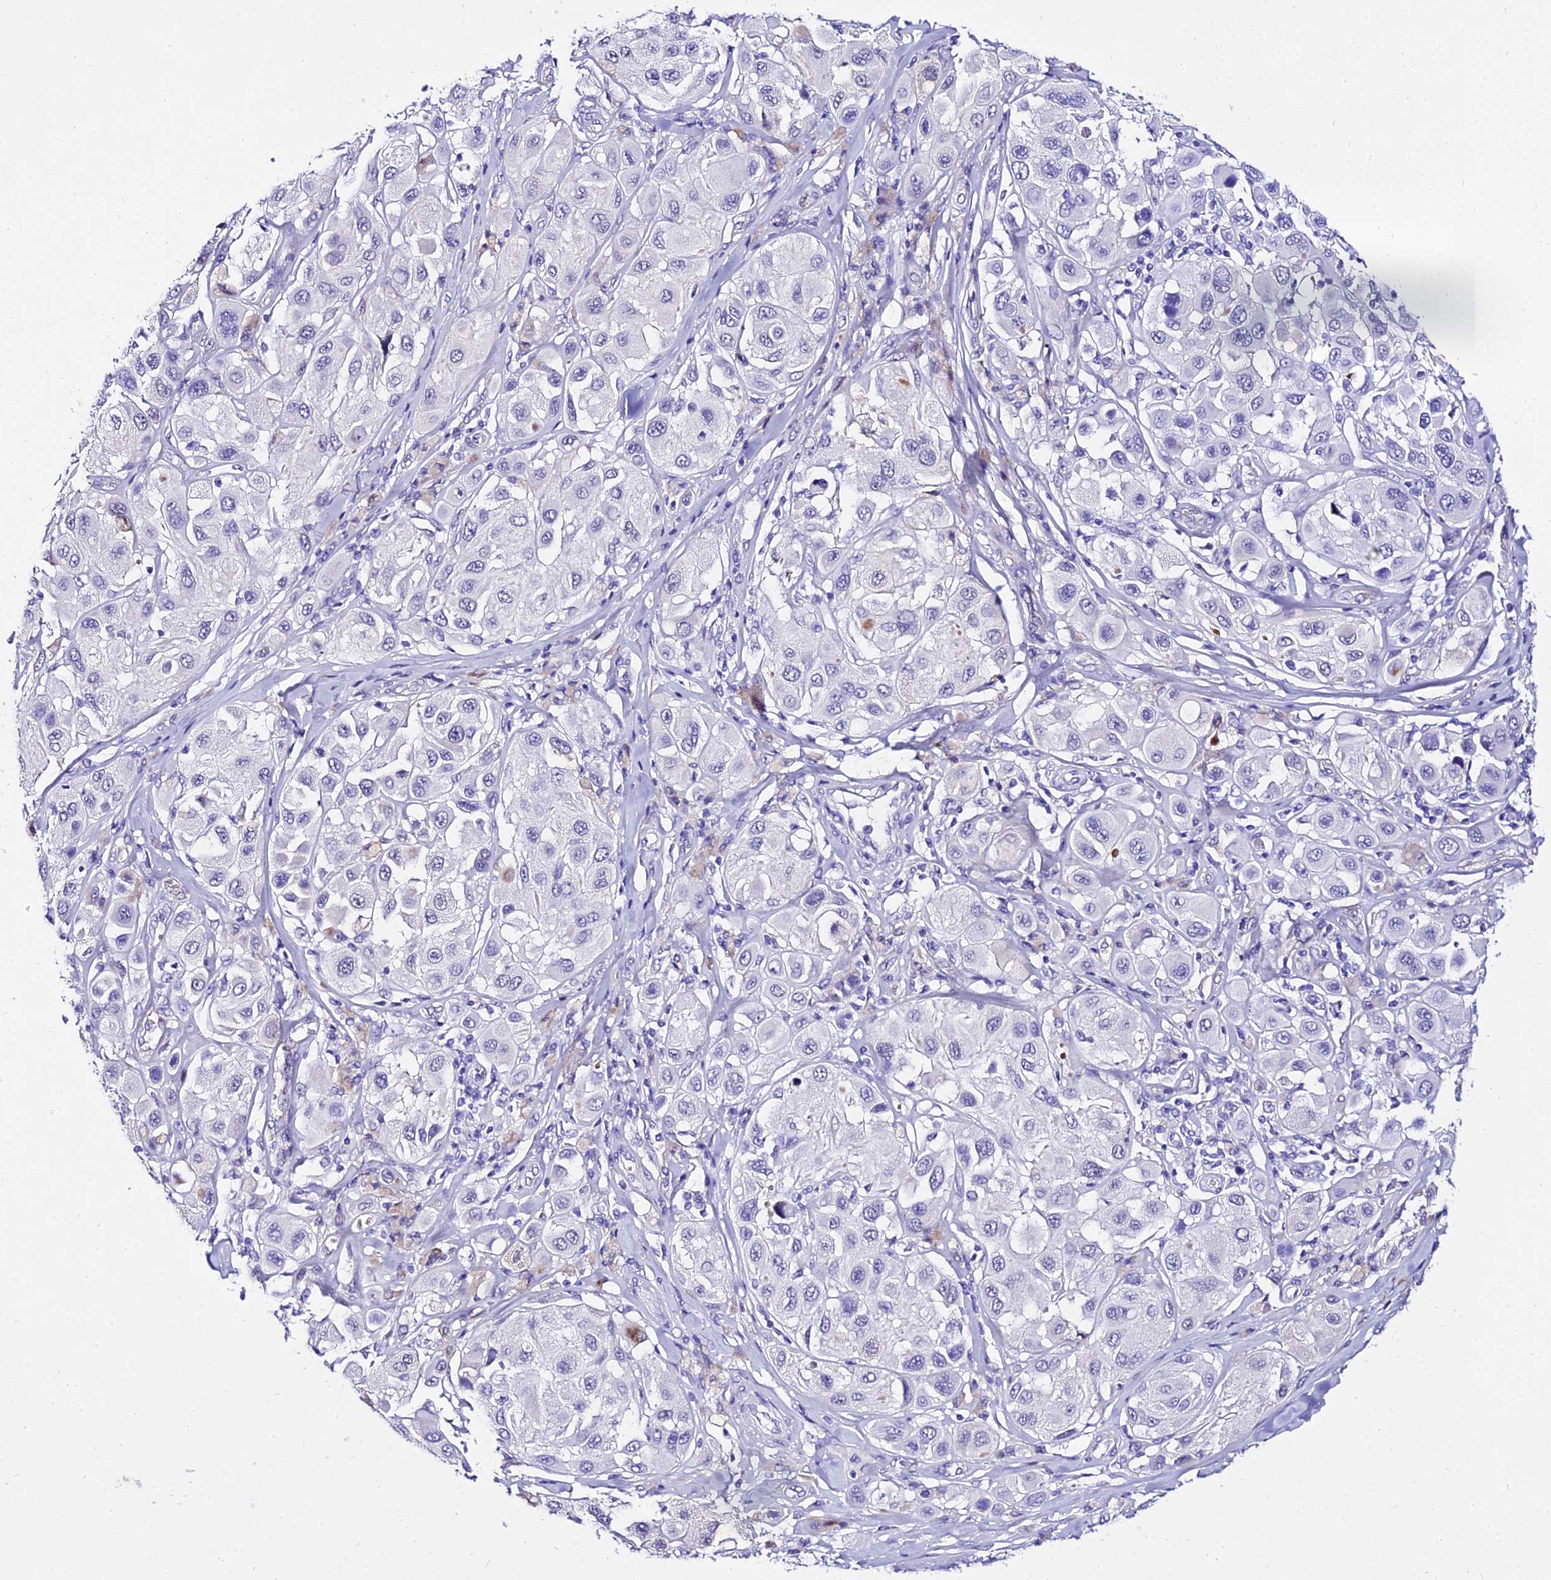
{"staining": {"intensity": "negative", "quantity": "none", "location": "none"}, "tissue": "melanoma", "cell_type": "Tumor cells", "image_type": "cancer", "snomed": [{"axis": "morphology", "description": "Malignant melanoma, Metastatic site"}, {"axis": "topography", "description": "Skin"}], "caption": "Immunohistochemistry (IHC) image of neoplastic tissue: malignant melanoma (metastatic site) stained with DAB (3,3'-diaminobenzidine) shows no significant protein staining in tumor cells. (Stains: DAB immunohistochemistry (IHC) with hematoxylin counter stain, Microscopy: brightfield microscopy at high magnification).", "gene": "DEFB106A", "patient": {"sex": "male", "age": 41}}